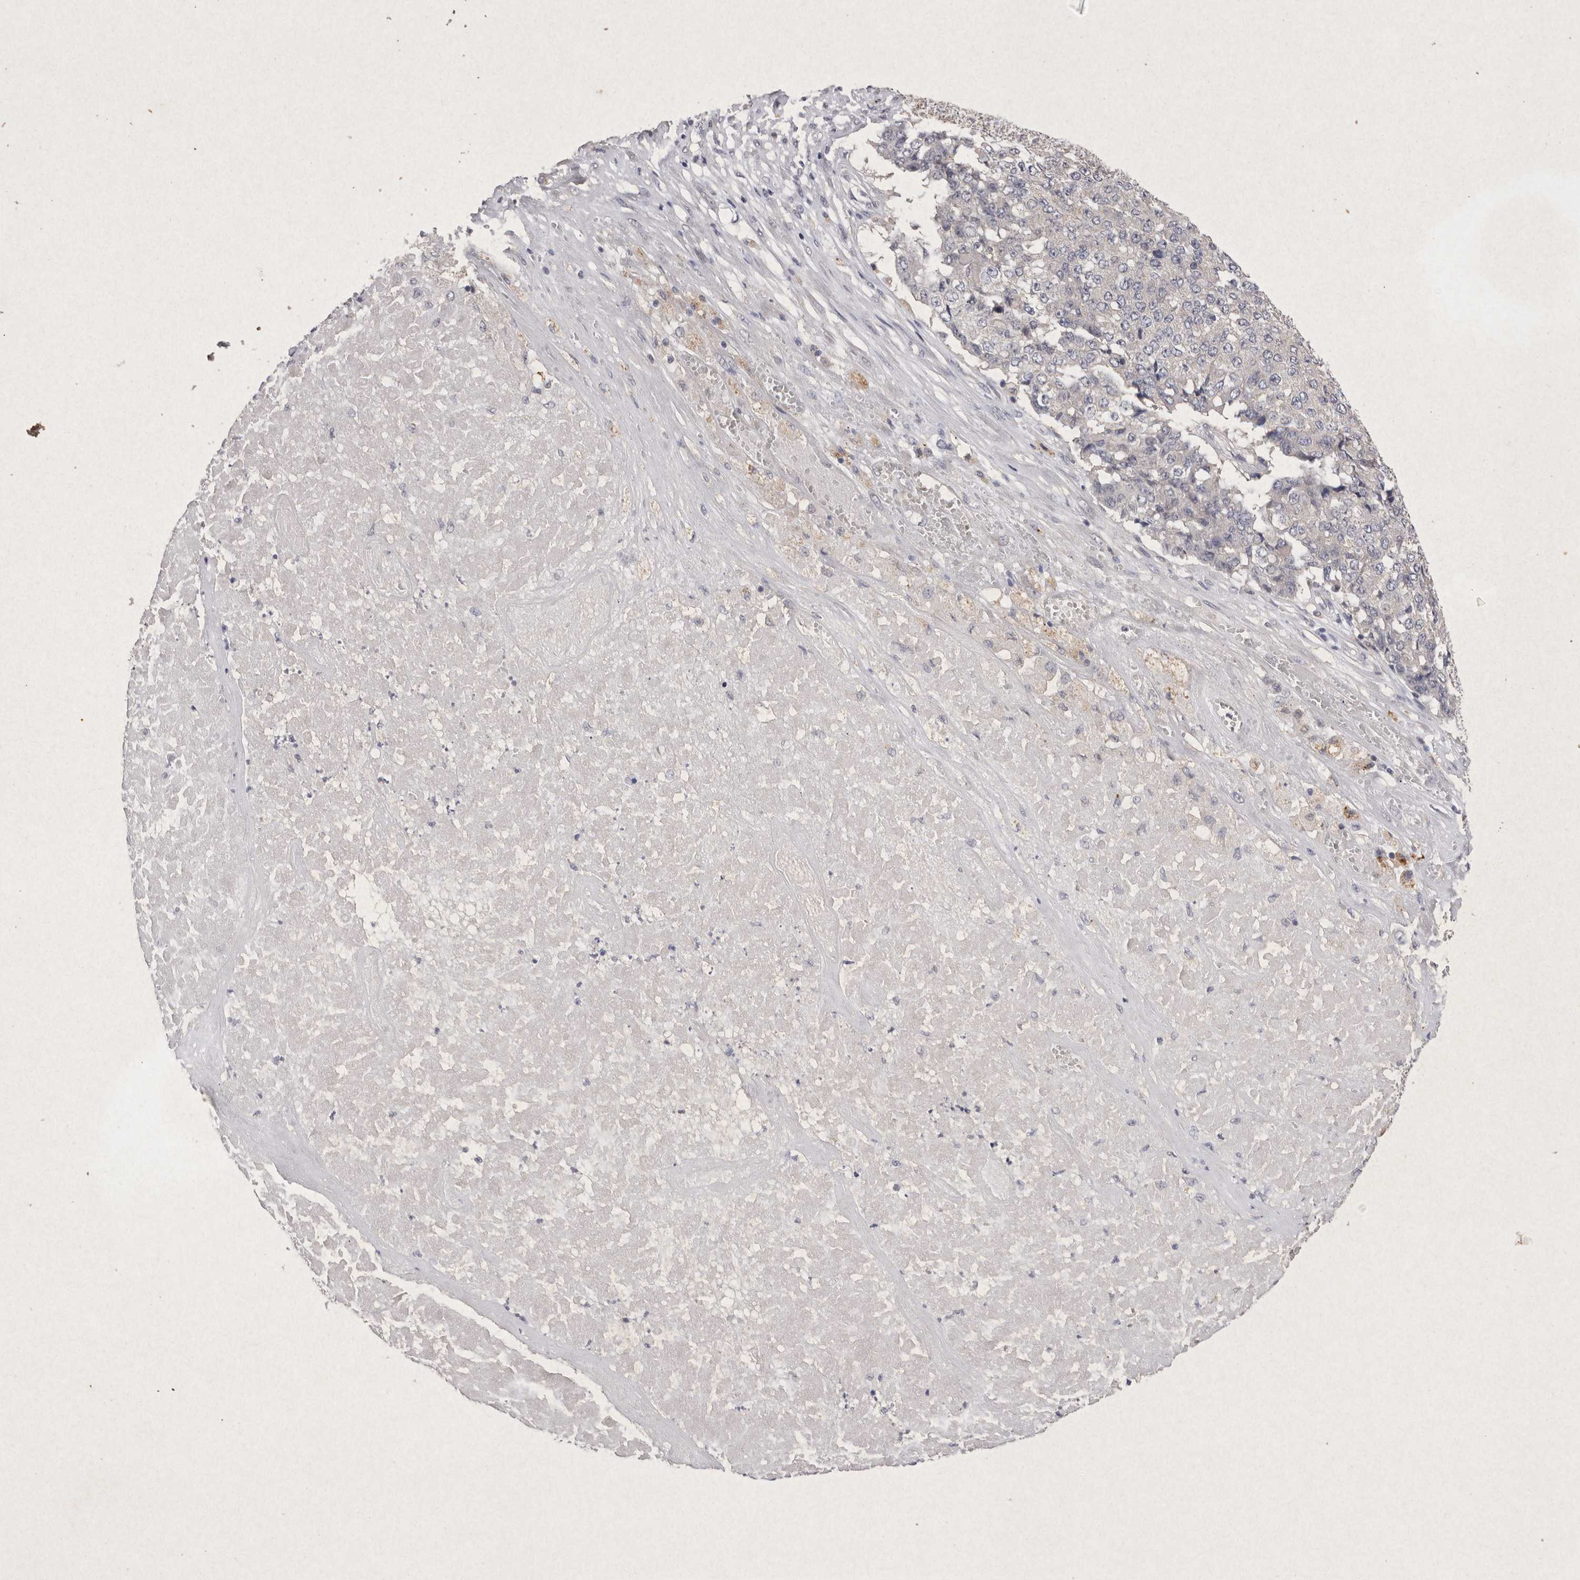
{"staining": {"intensity": "negative", "quantity": "none", "location": "none"}, "tissue": "pancreatic cancer", "cell_type": "Tumor cells", "image_type": "cancer", "snomed": [{"axis": "morphology", "description": "Adenocarcinoma, NOS"}, {"axis": "topography", "description": "Pancreas"}], "caption": "Human pancreatic adenocarcinoma stained for a protein using immunohistochemistry (IHC) displays no expression in tumor cells.", "gene": "RASSF3", "patient": {"sex": "male", "age": 50}}